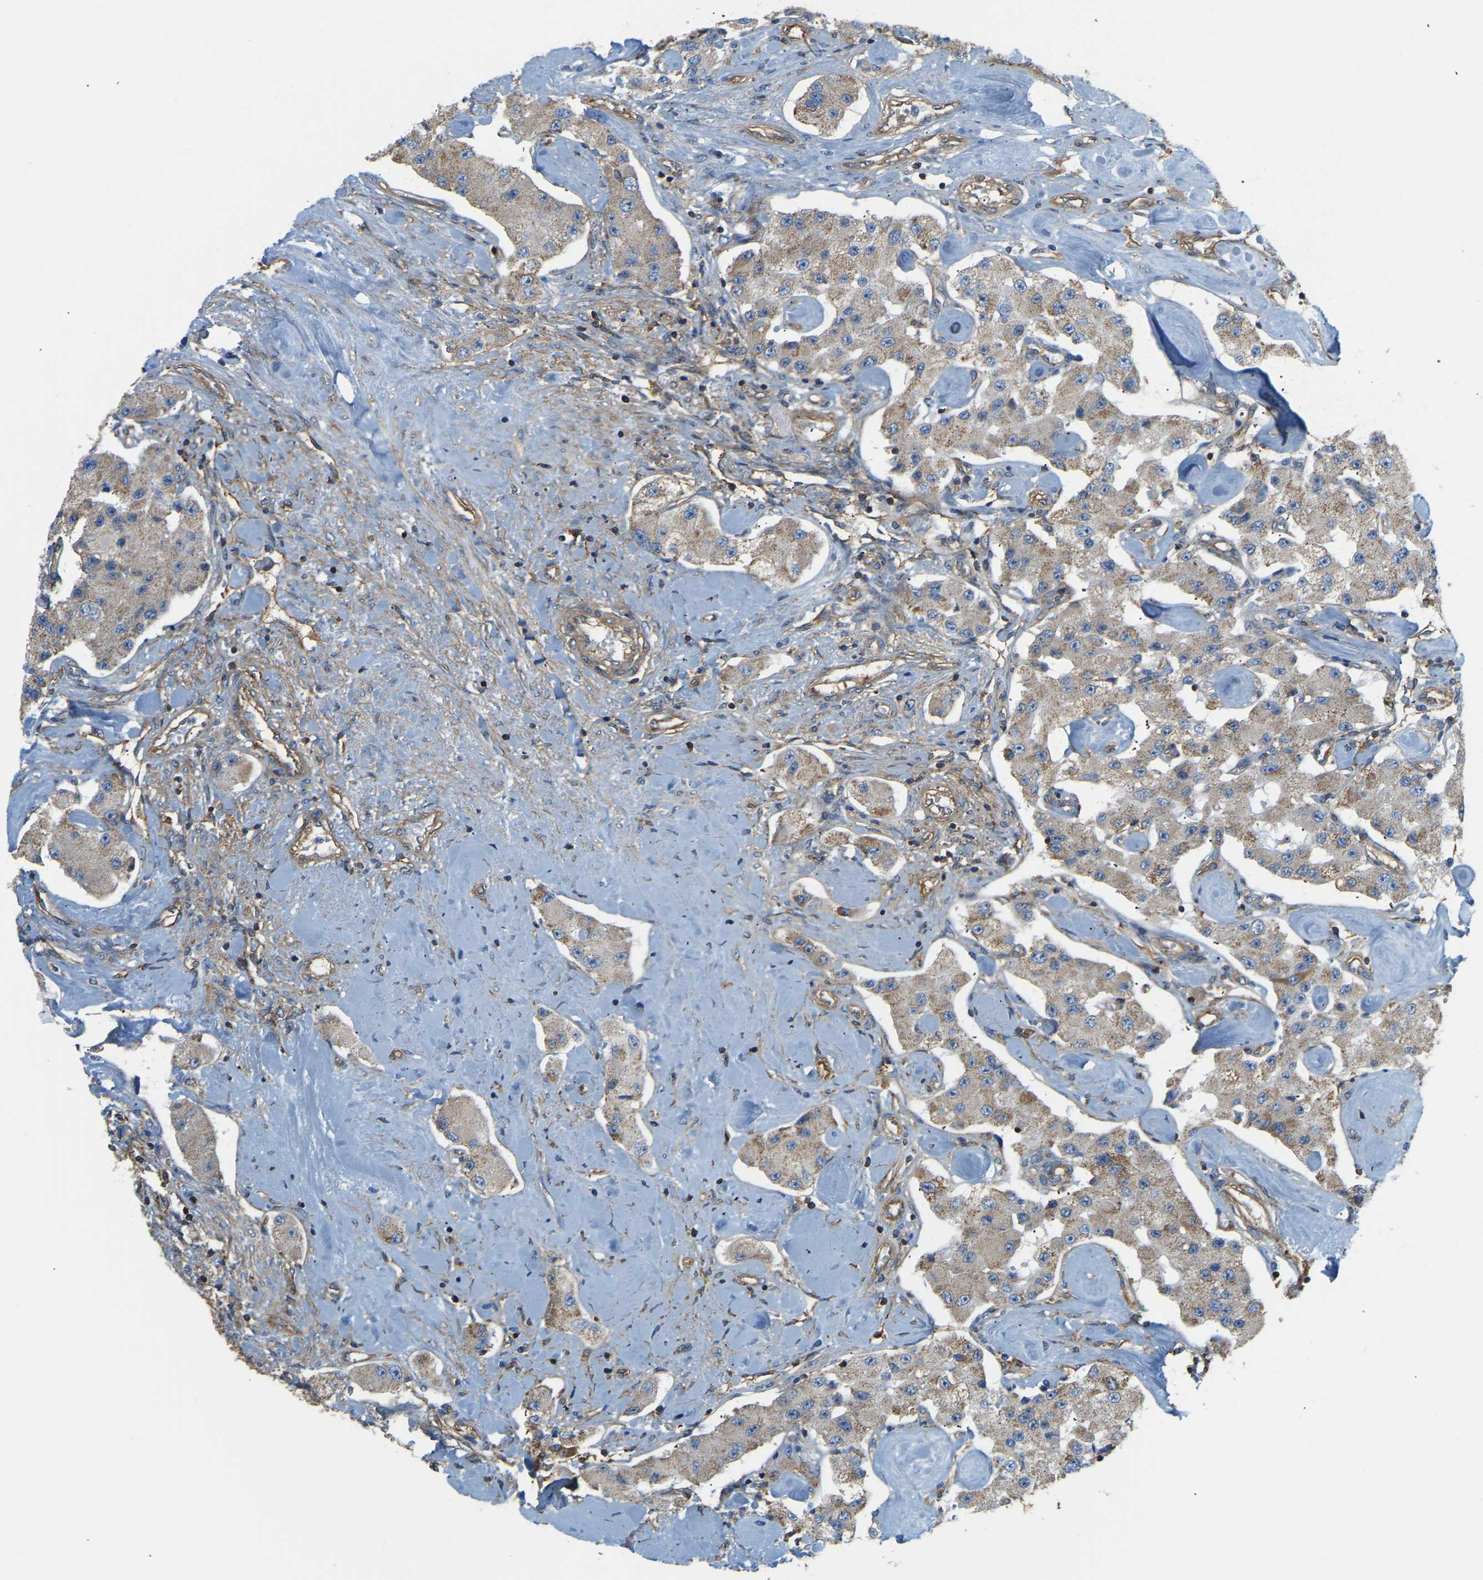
{"staining": {"intensity": "moderate", "quantity": ">75%", "location": "cytoplasmic/membranous"}, "tissue": "carcinoid", "cell_type": "Tumor cells", "image_type": "cancer", "snomed": [{"axis": "morphology", "description": "Carcinoid, malignant, NOS"}, {"axis": "topography", "description": "Pancreas"}], "caption": "Brown immunohistochemical staining in carcinoid displays moderate cytoplasmic/membranous staining in about >75% of tumor cells.", "gene": "AHNAK", "patient": {"sex": "male", "age": 41}}